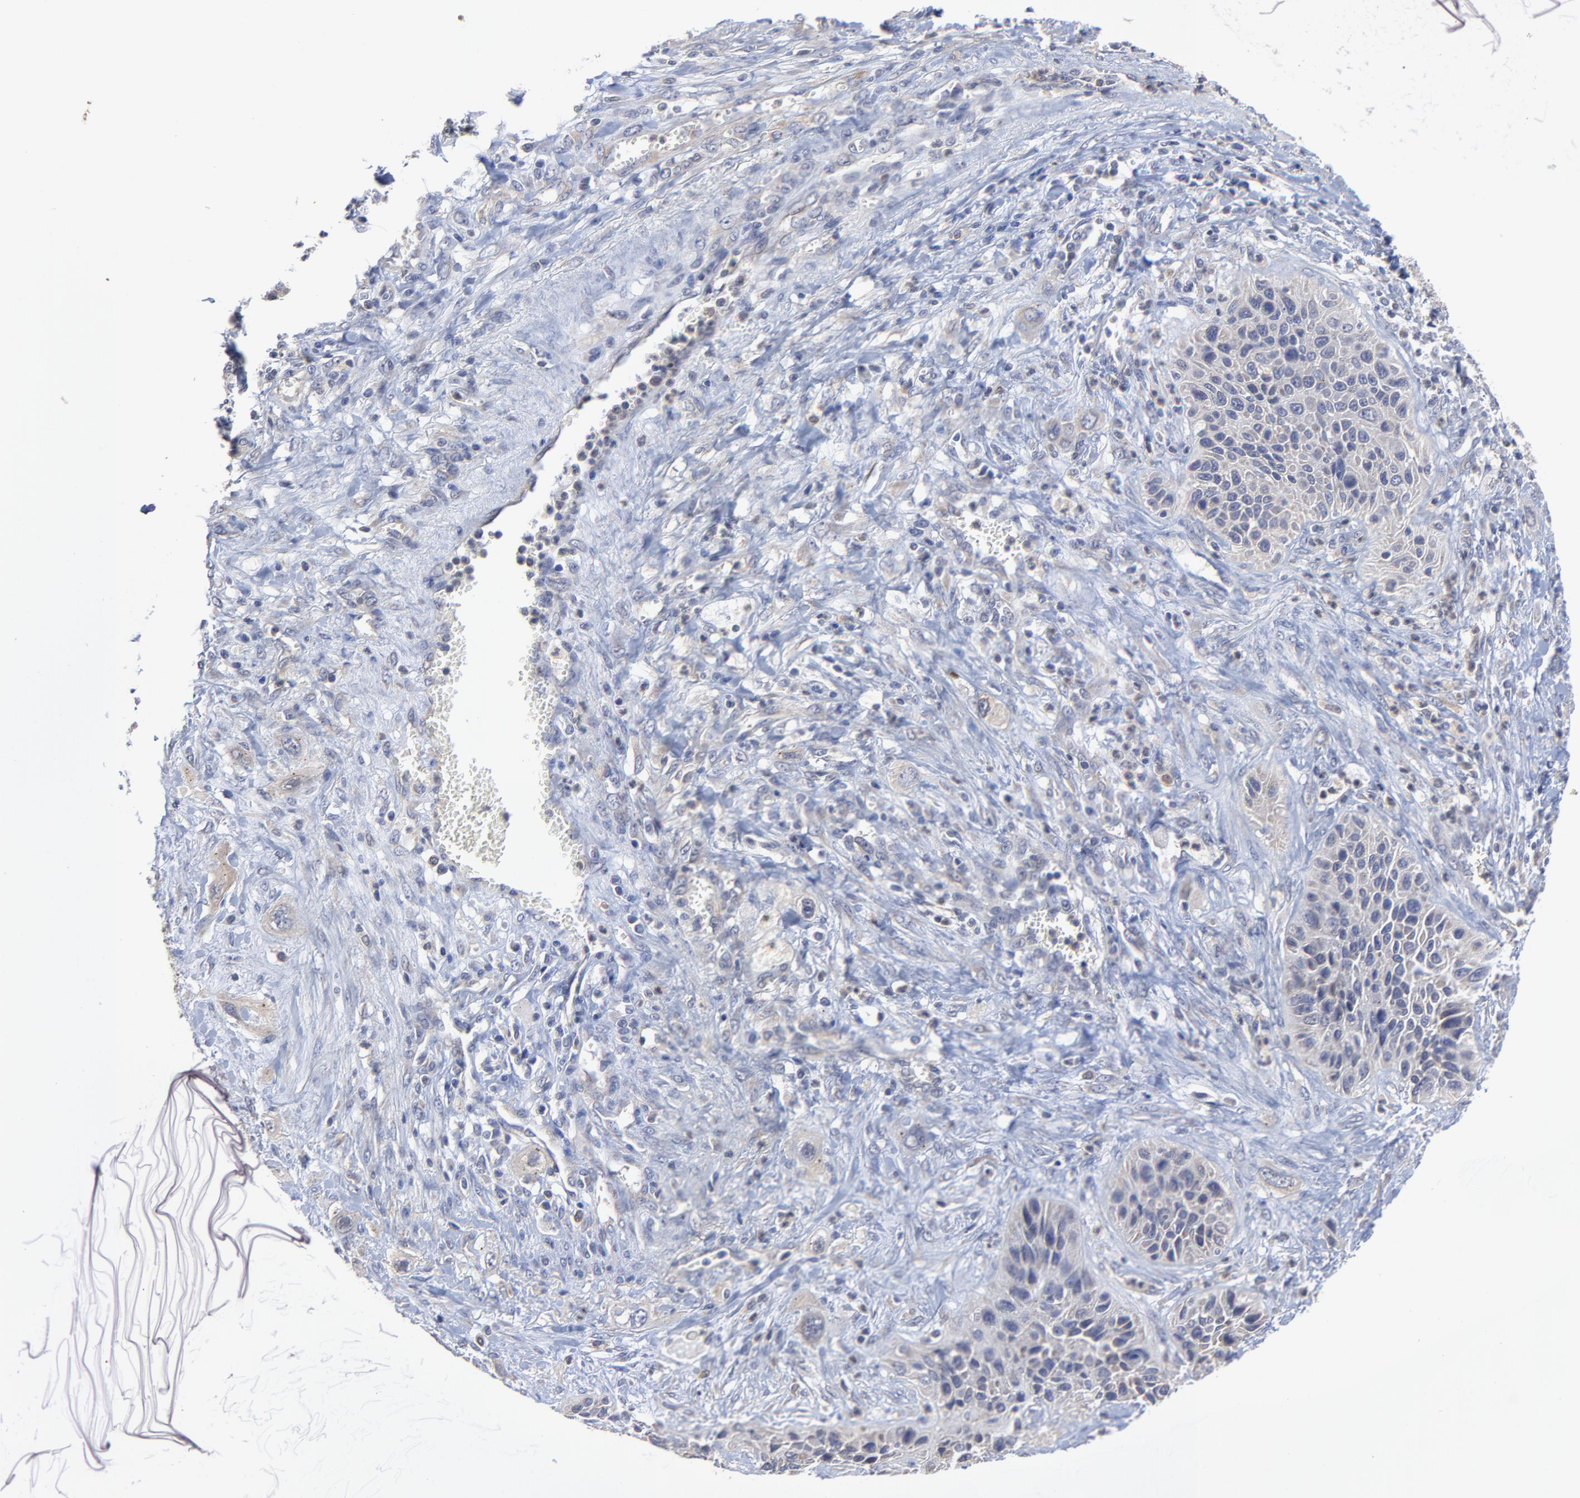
{"staining": {"intensity": "weak", "quantity": "25%-75%", "location": "cytoplasmic/membranous"}, "tissue": "lung cancer", "cell_type": "Tumor cells", "image_type": "cancer", "snomed": [{"axis": "morphology", "description": "Squamous cell carcinoma, NOS"}, {"axis": "topography", "description": "Lung"}], "caption": "Protein expression analysis of human lung cancer reveals weak cytoplasmic/membranous expression in approximately 25%-75% of tumor cells. The staining is performed using DAB brown chromogen to label protein expression. The nuclei are counter-stained blue using hematoxylin.", "gene": "PCMT1", "patient": {"sex": "female", "age": 76}}